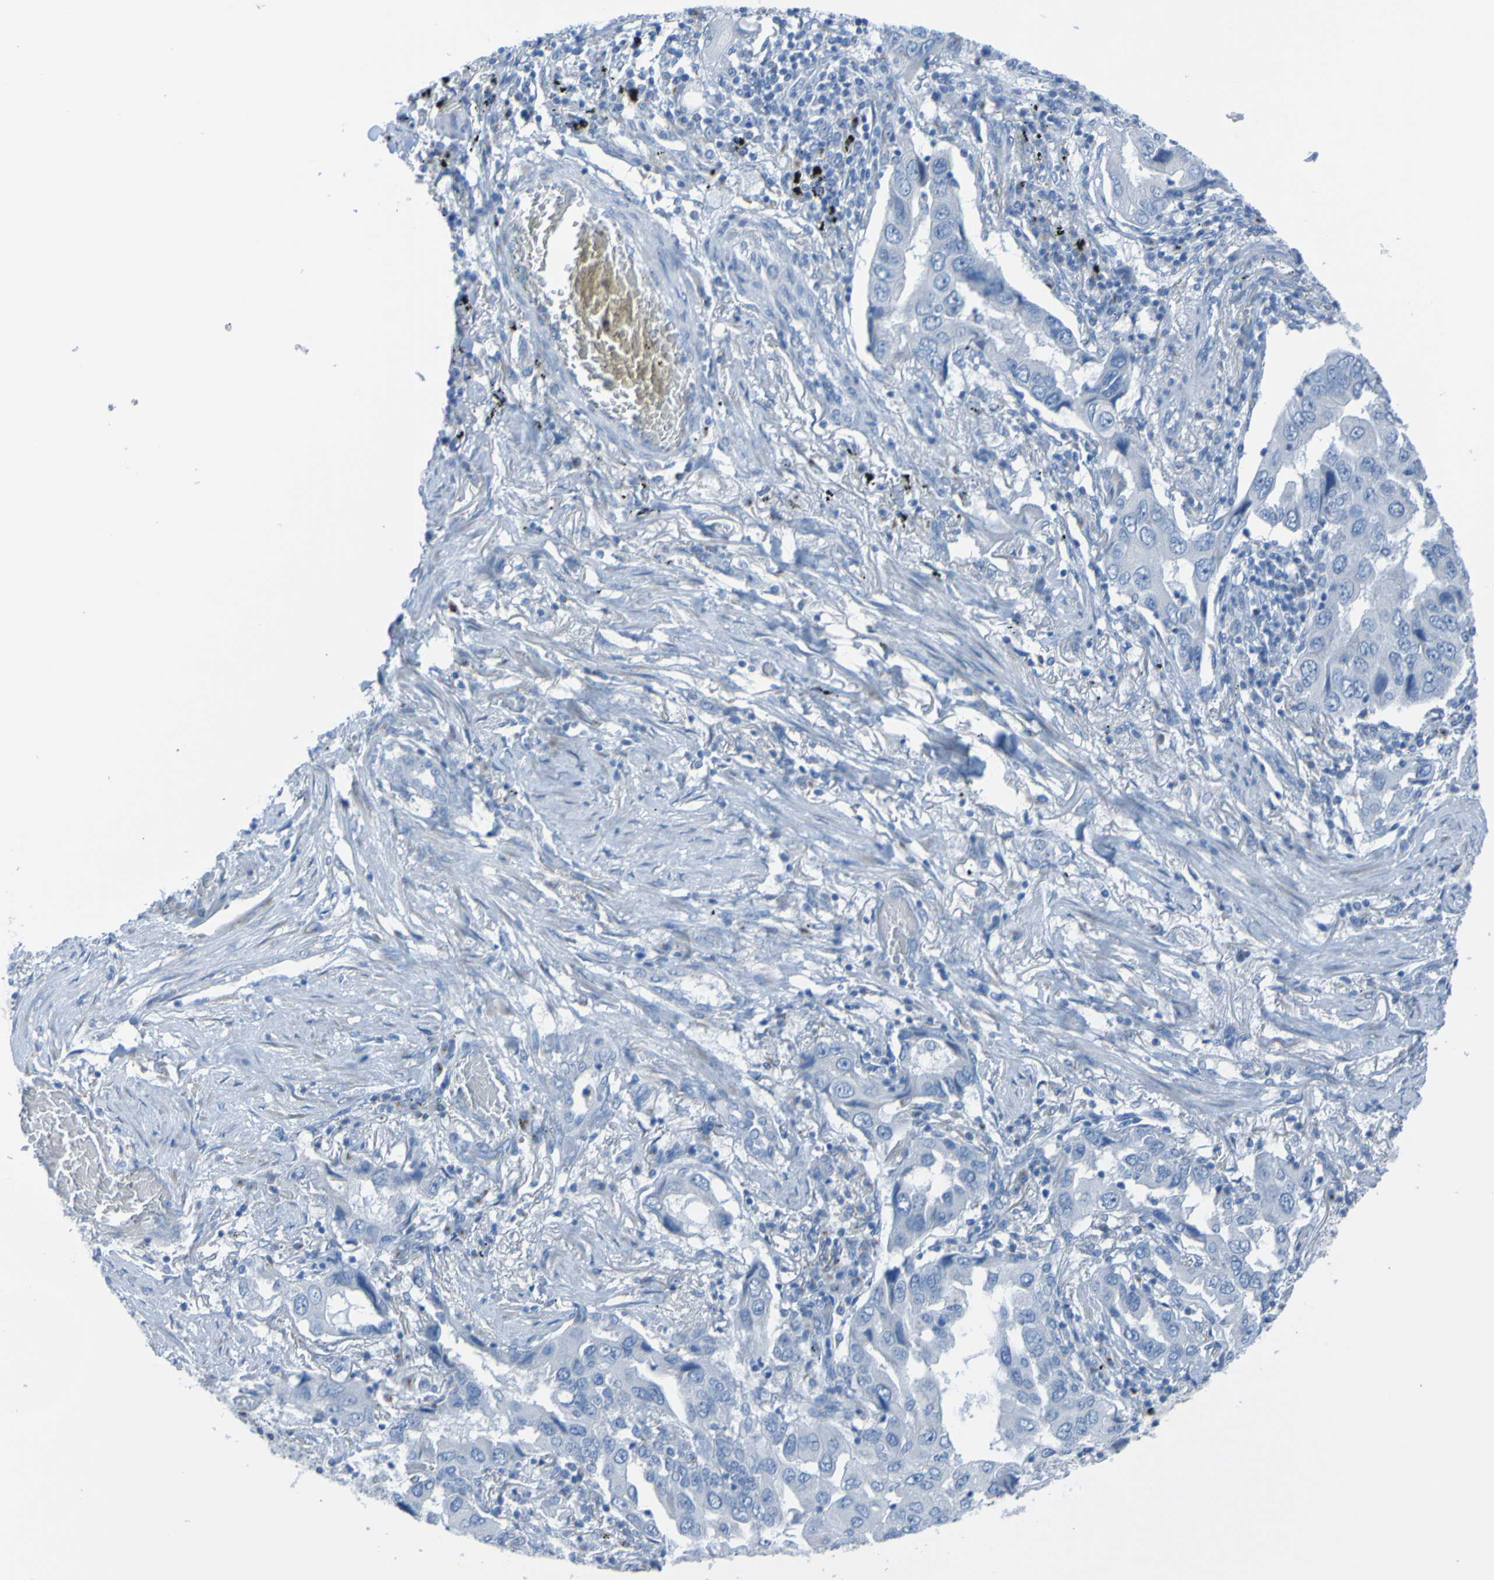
{"staining": {"intensity": "negative", "quantity": "none", "location": "none"}, "tissue": "lung cancer", "cell_type": "Tumor cells", "image_type": "cancer", "snomed": [{"axis": "morphology", "description": "Adenocarcinoma, NOS"}, {"axis": "topography", "description": "Lung"}], "caption": "An immunohistochemistry (IHC) image of lung cancer is shown. There is no staining in tumor cells of lung cancer.", "gene": "ACMSD", "patient": {"sex": "female", "age": 65}}